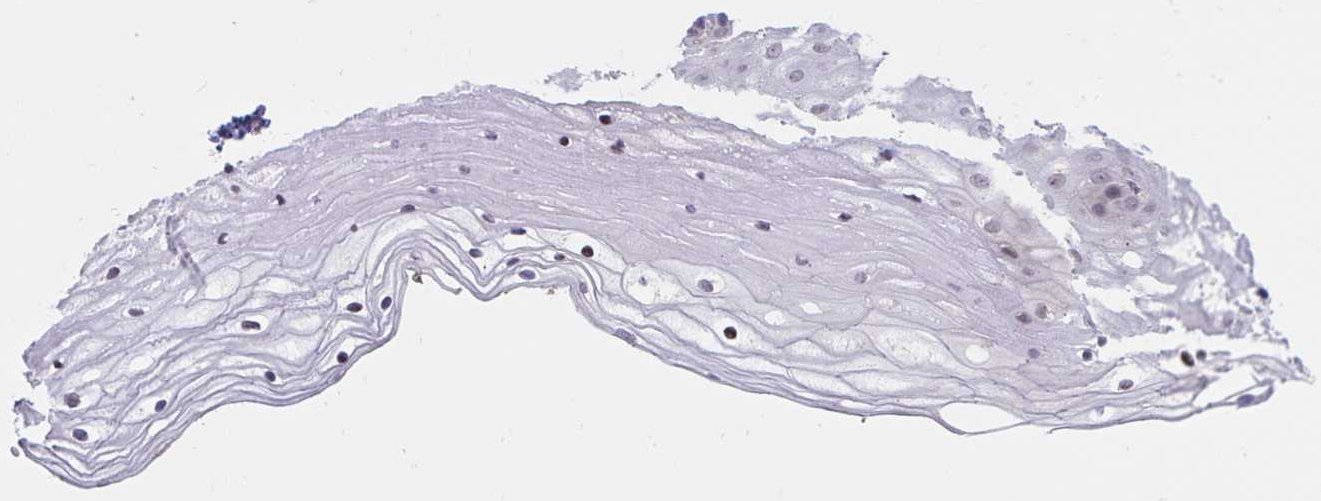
{"staining": {"intensity": "negative", "quantity": "none", "location": "none"}, "tissue": "cervix", "cell_type": "Glandular cells", "image_type": "normal", "snomed": [{"axis": "morphology", "description": "Normal tissue, NOS"}, {"axis": "topography", "description": "Cervix"}], "caption": "Protein analysis of normal cervix demonstrates no significant positivity in glandular cells.", "gene": "ATP2A2", "patient": {"sex": "female", "age": 36}}